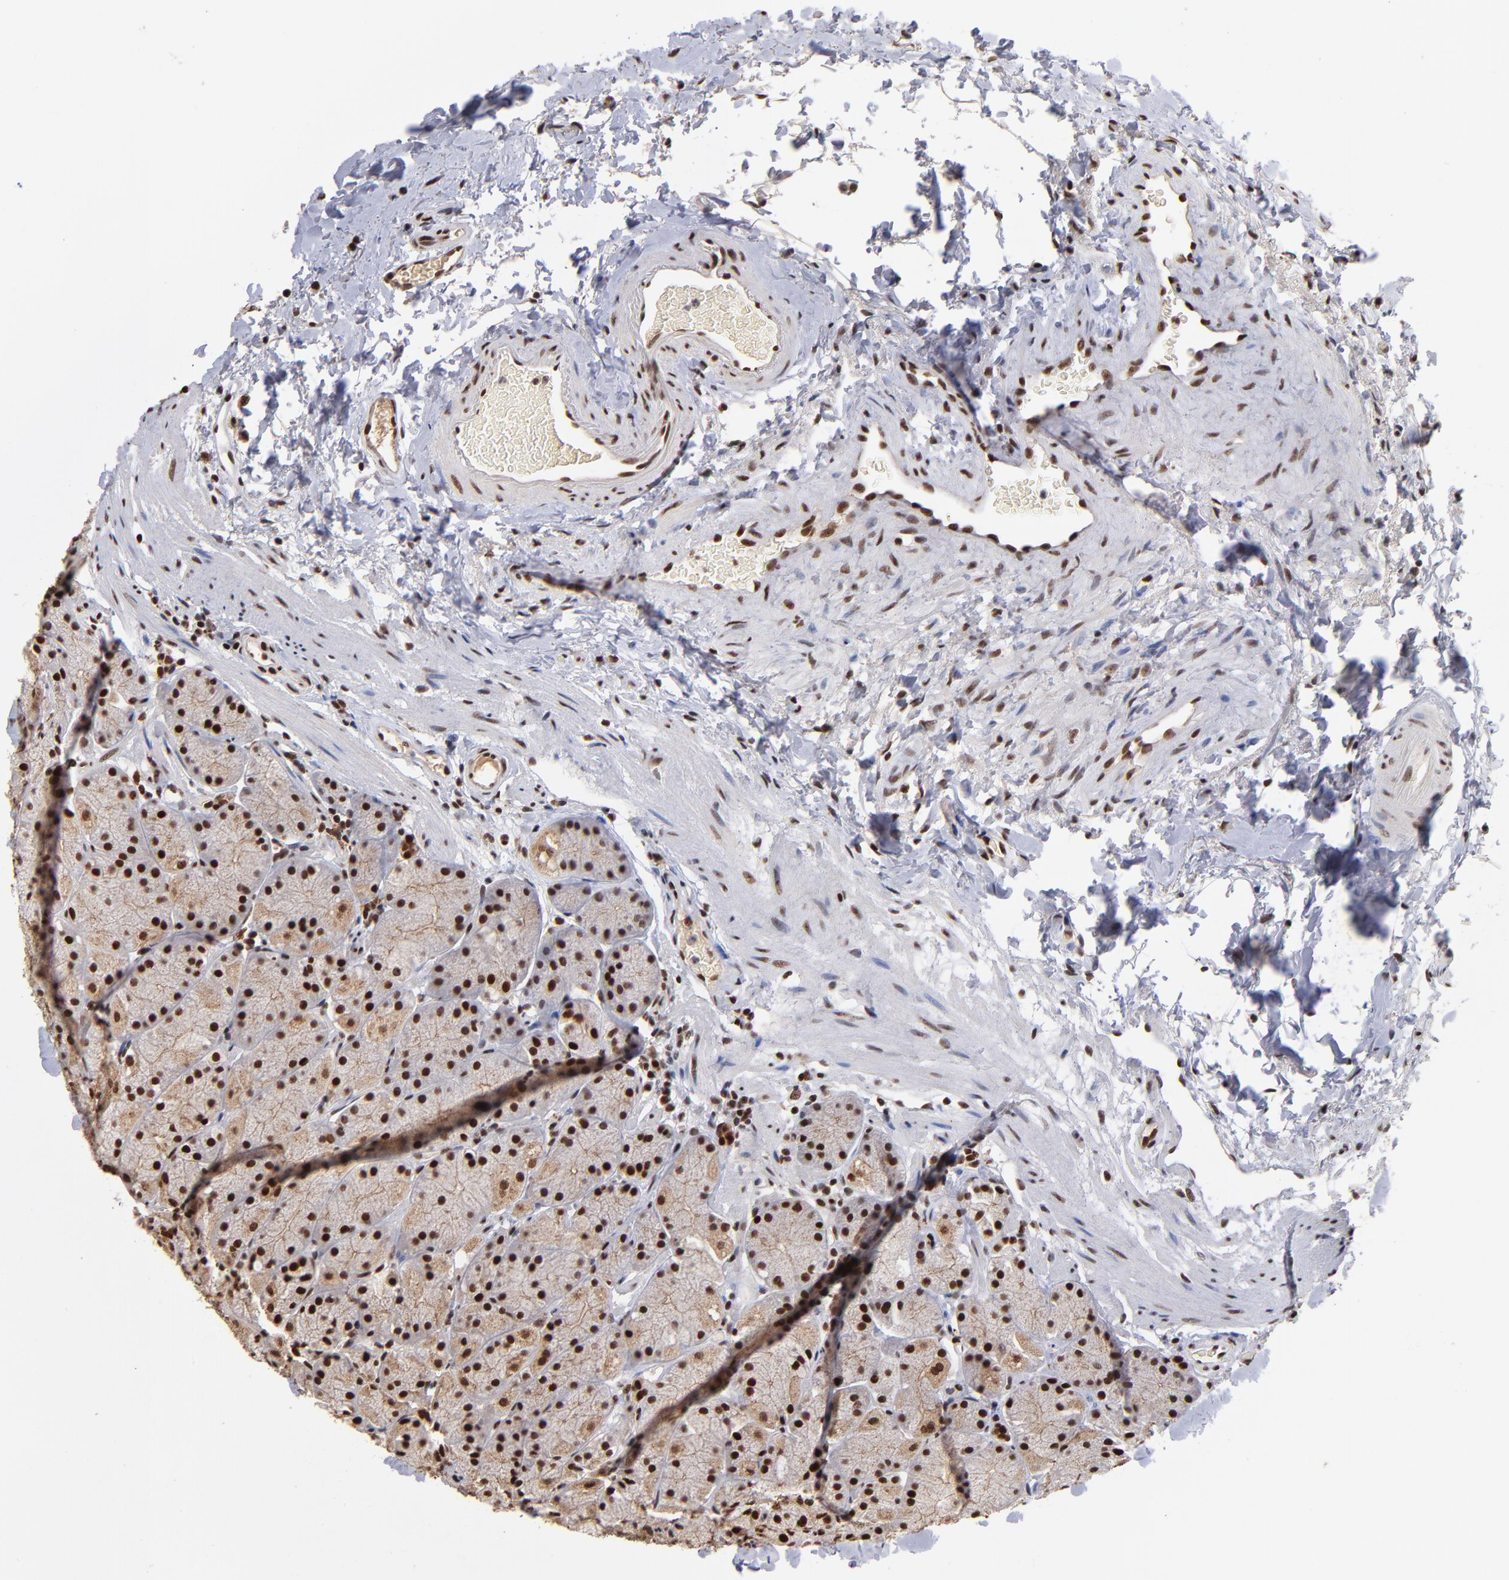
{"staining": {"intensity": "strong", "quantity": ">75%", "location": "cytoplasmic/membranous,nuclear"}, "tissue": "stomach", "cell_type": "Glandular cells", "image_type": "normal", "snomed": [{"axis": "morphology", "description": "Normal tissue, NOS"}, {"axis": "topography", "description": "Stomach, upper"}, {"axis": "topography", "description": "Stomach"}], "caption": "High-magnification brightfield microscopy of normal stomach stained with DAB (3,3'-diaminobenzidine) (brown) and counterstained with hematoxylin (blue). glandular cells exhibit strong cytoplasmic/membranous,nuclear expression is seen in about>75% of cells.", "gene": "ZNF146", "patient": {"sex": "male", "age": 76}}